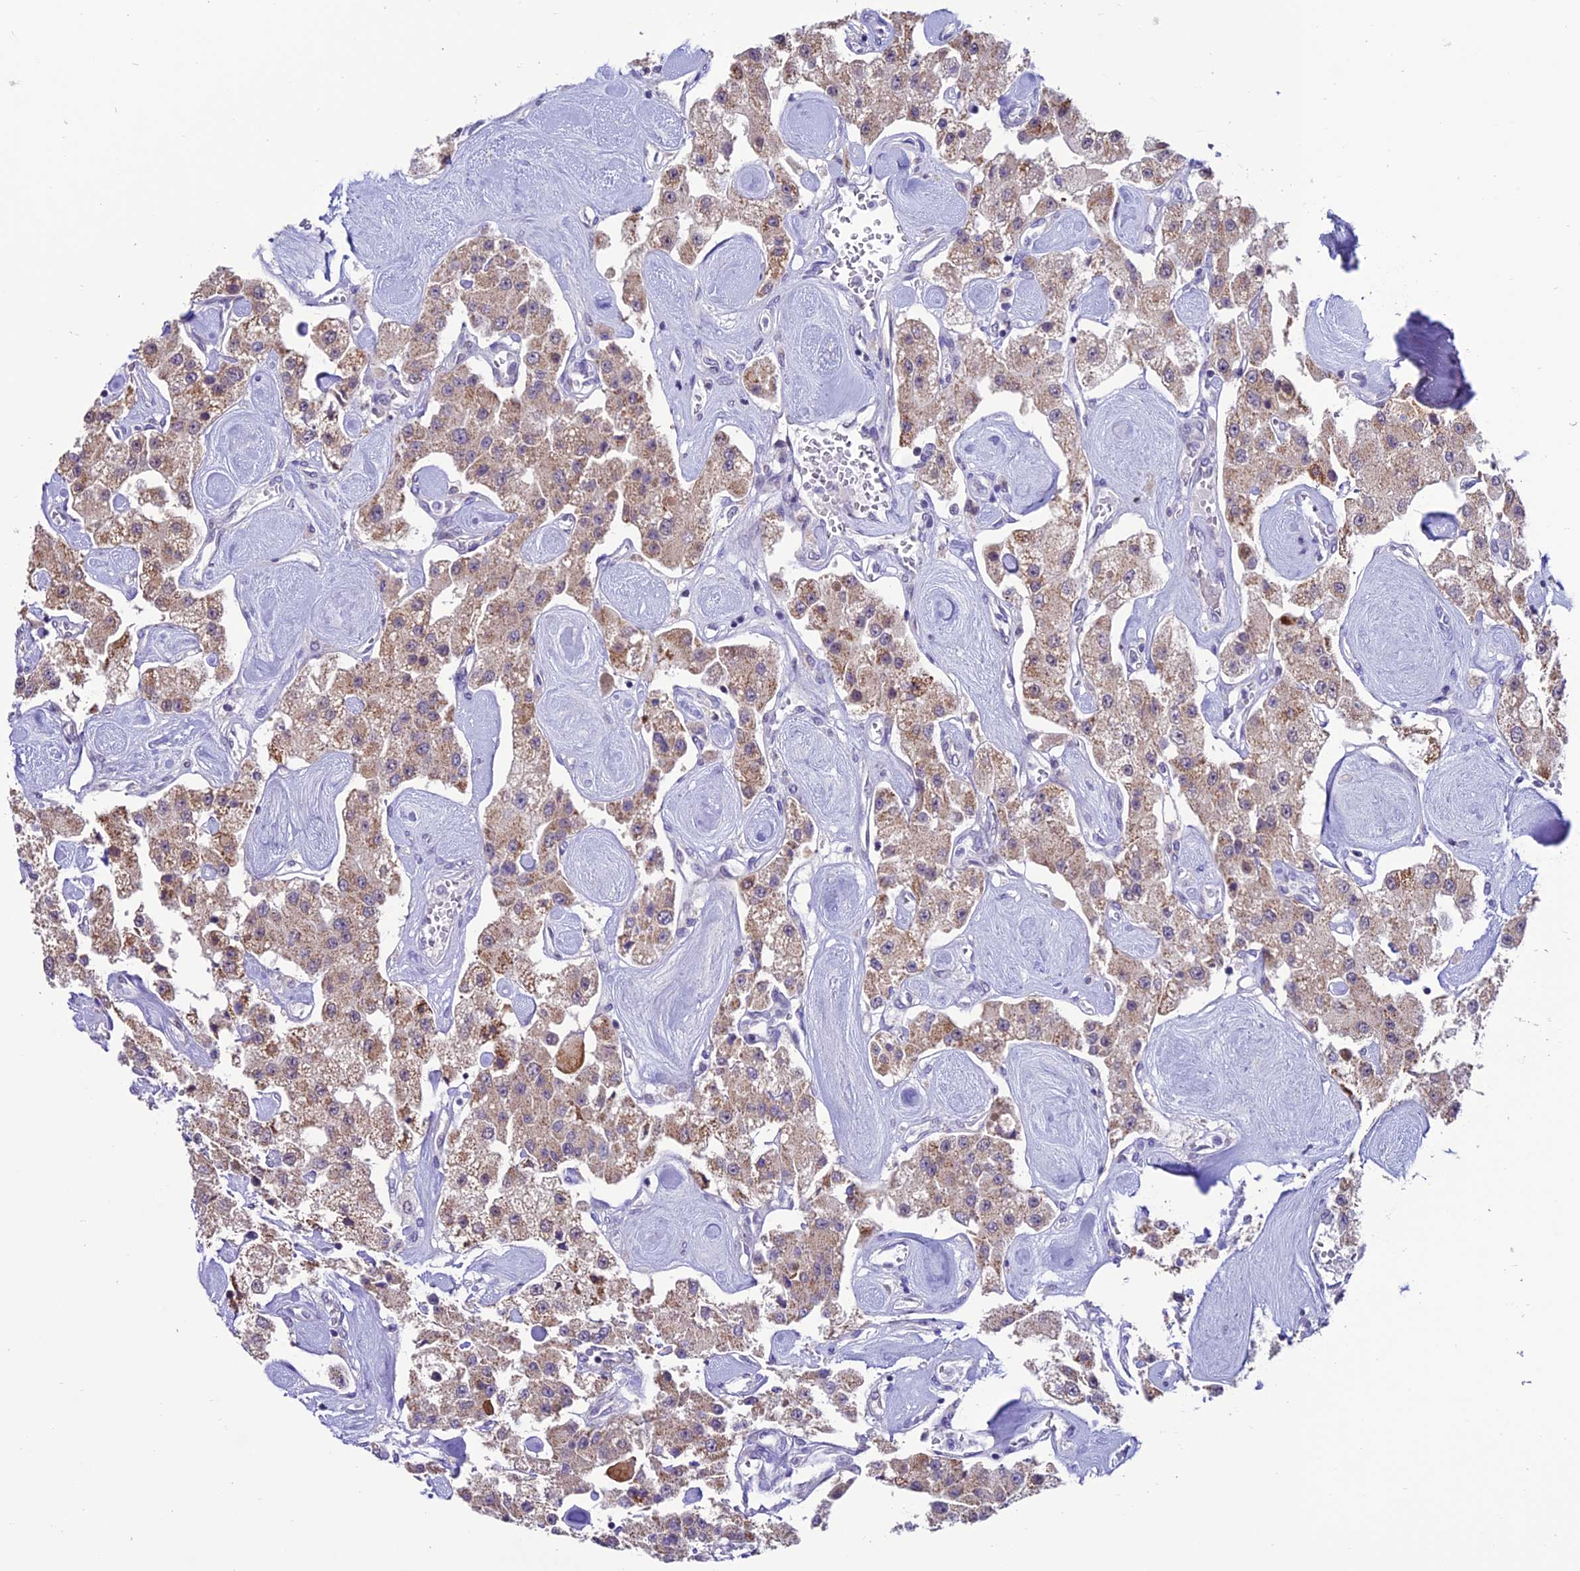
{"staining": {"intensity": "weak", "quantity": ">75%", "location": "cytoplasmic/membranous"}, "tissue": "carcinoid", "cell_type": "Tumor cells", "image_type": "cancer", "snomed": [{"axis": "morphology", "description": "Carcinoid, malignant, NOS"}, {"axis": "topography", "description": "Pancreas"}], "caption": "High-magnification brightfield microscopy of carcinoid stained with DAB (brown) and counterstained with hematoxylin (blue). tumor cells exhibit weak cytoplasmic/membranous expression is present in about>75% of cells.", "gene": "SLC10A1", "patient": {"sex": "male", "age": 41}}